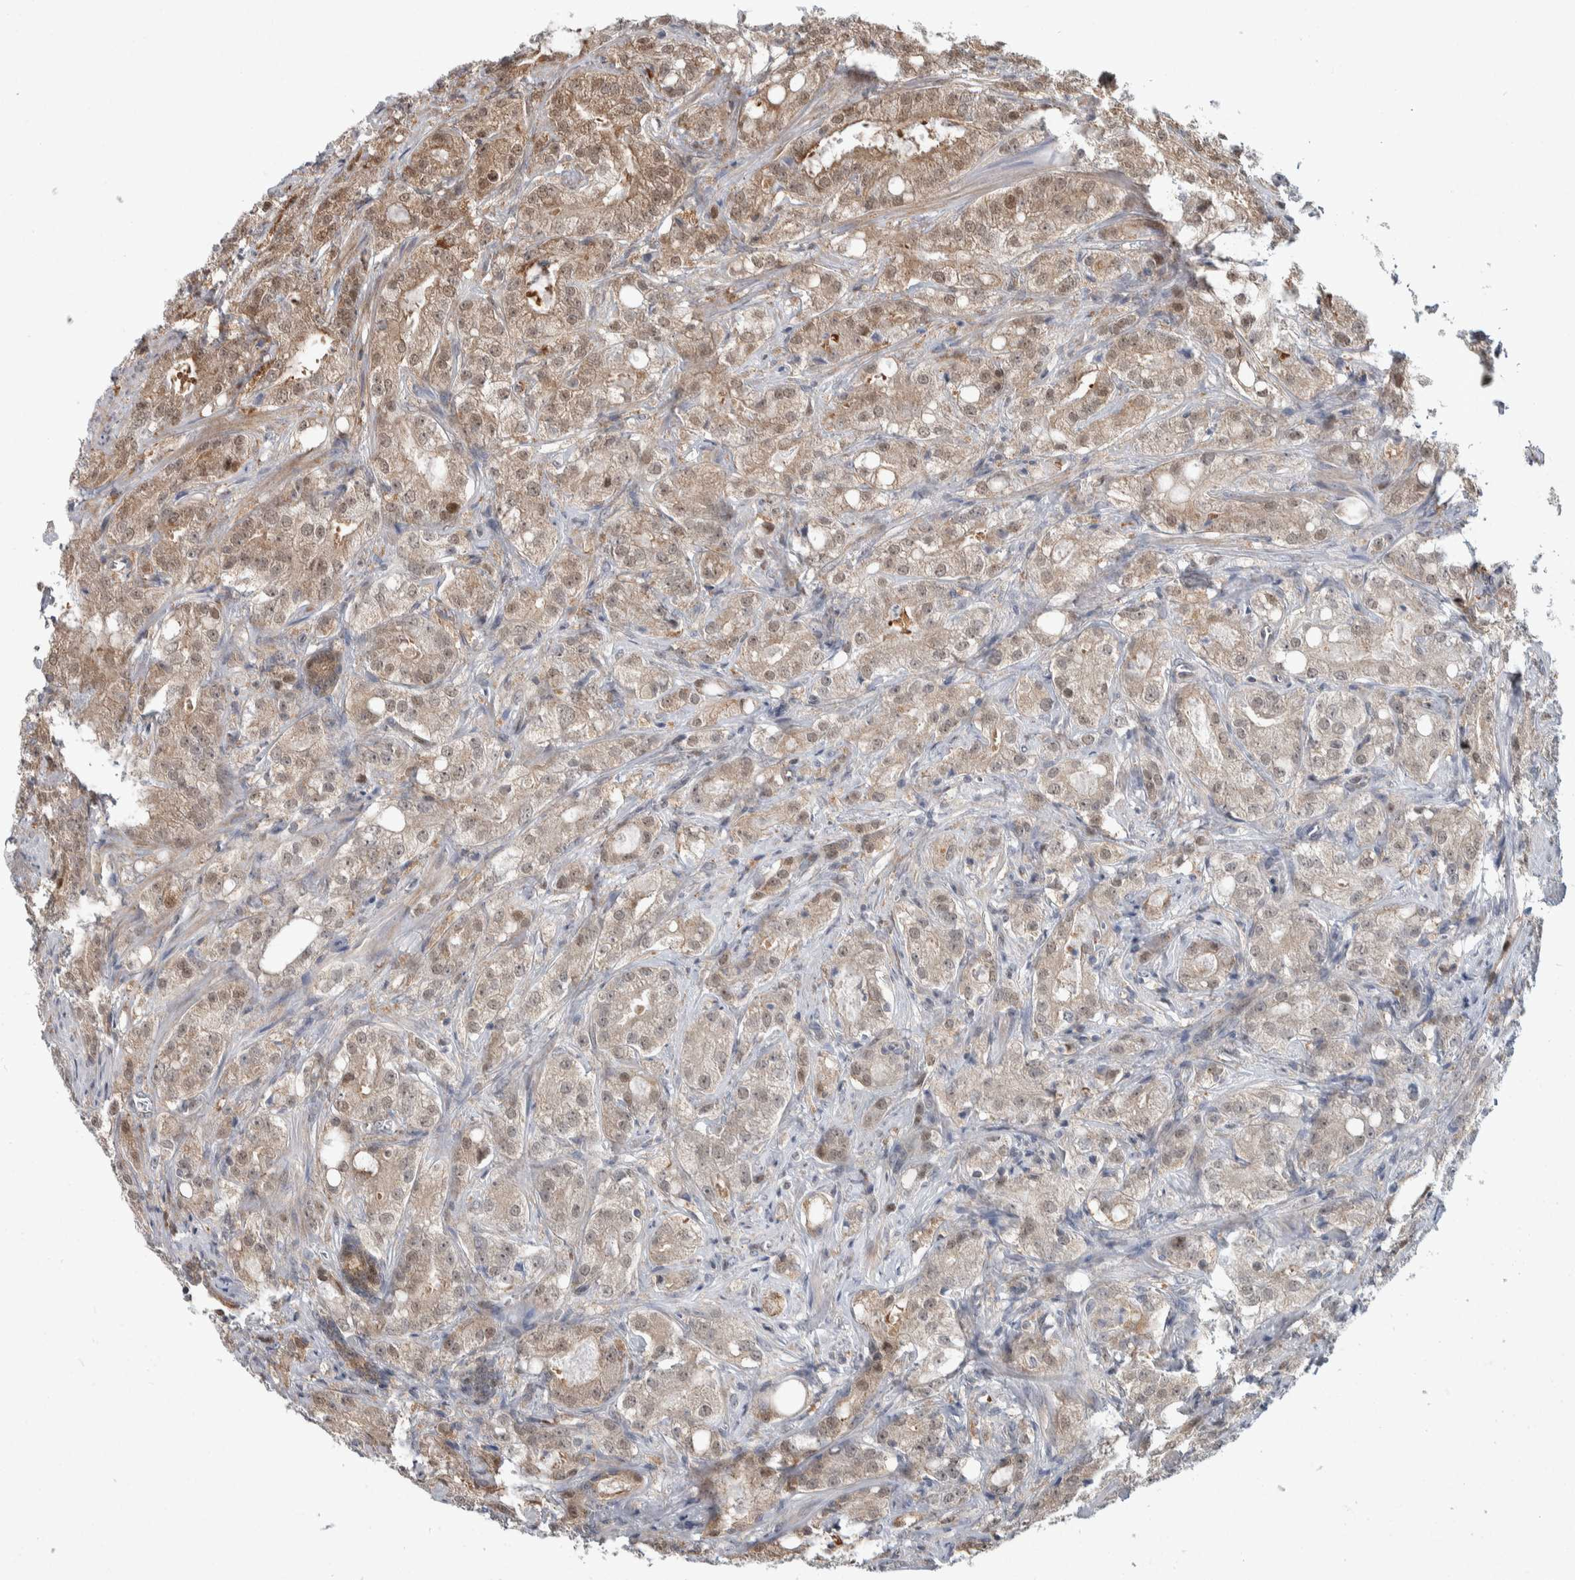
{"staining": {"intensity": "weak", "quantity": ">75%", "location": "cytoplasmic/membranous,nuclear"}, "tissue": "prostate cancer", "cell_type": "Tumor cells", "image_type": "cancer", "snomed": [{"axis": "morphology", "description": "Adenocarcinoma, High grade"}, {"axis": "topography", "description": "Prostate"}], "caption": "Approximately >75% of tumor cells in prostate adenocarcinoma (high-grade) display weak cytoplasmic/membranous and nuclear protein positivity as visualized by brown immunohistochemical staining.", "gene": "PTPA", "patient": {"sex": "male", "age": 64}}